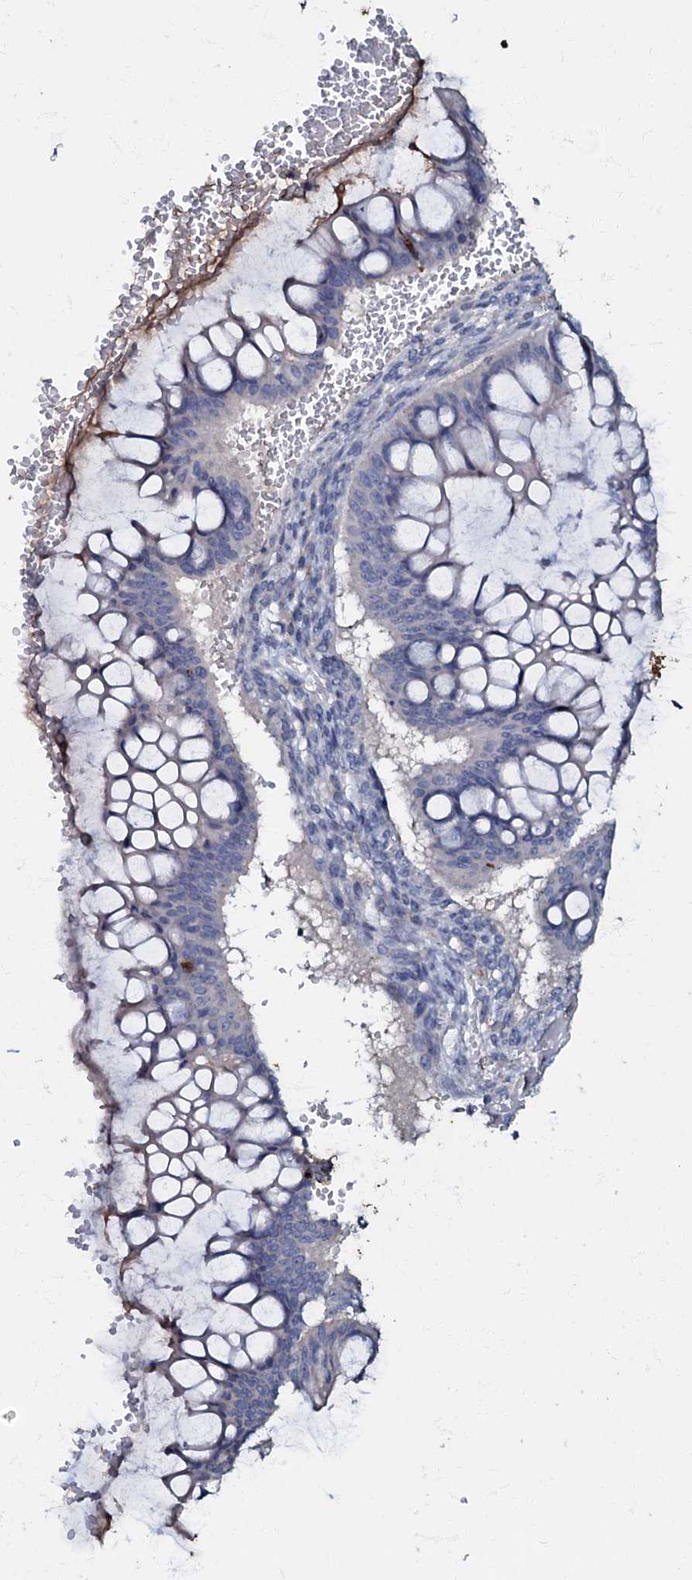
{"staining": {"intensity": "negative", "quantity": "none", "location": "none"}, "tissue": "ovarian cancer", "cell_type": "Tumor cells", "image_type": "cancer", "snomed": [{"axis": "morphology", "description": "Cystadenocarcinoma, mucinous, NOS"}, {"axis": "topography", "description": "Ovary"}], "caption": "The image reveals no significant expression in tumor cells of ovarian cancer.", "gene": "MANSC4", "patient": {"sex": "female", "age": 73}}